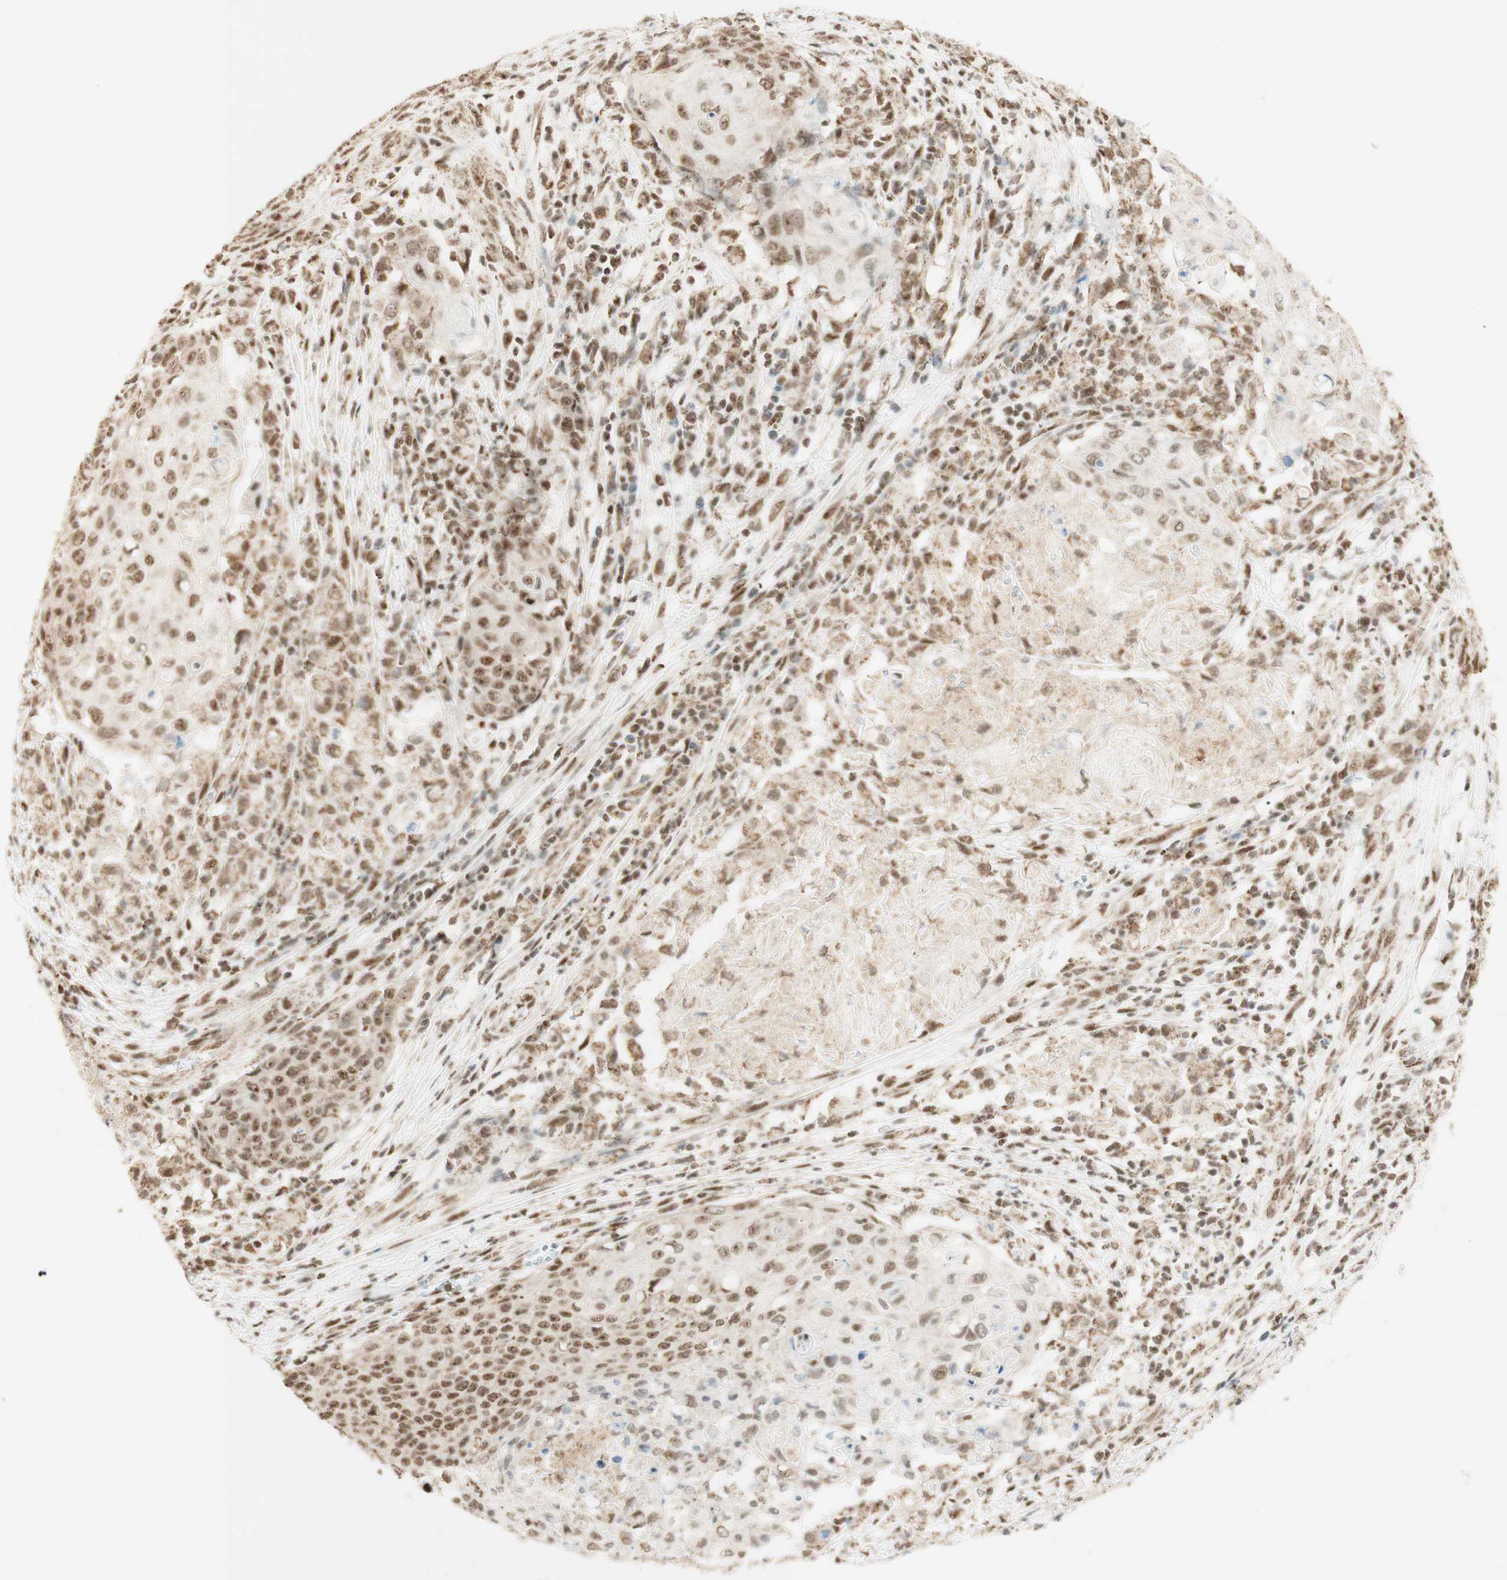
{"staining": {"intensity": "moderate", "quantity": ">75%", "location": "nuclear"}, "tissue": "cervical cancer", "cell_type": "Tumor cells", "image_type": "cancer", "snomed": [{"axis": "morphology", "description": "Squamous cell carcinoma, NOS"}, {"axis": "topography", "description": "Cervix"}], "caption": "Protein staining demonstrates moderate nuclear expression in approximately >75% of tumor cells in cervical cancer.", "gene": "ZNF782", "patient": {"sex": "female", "age": 39}}